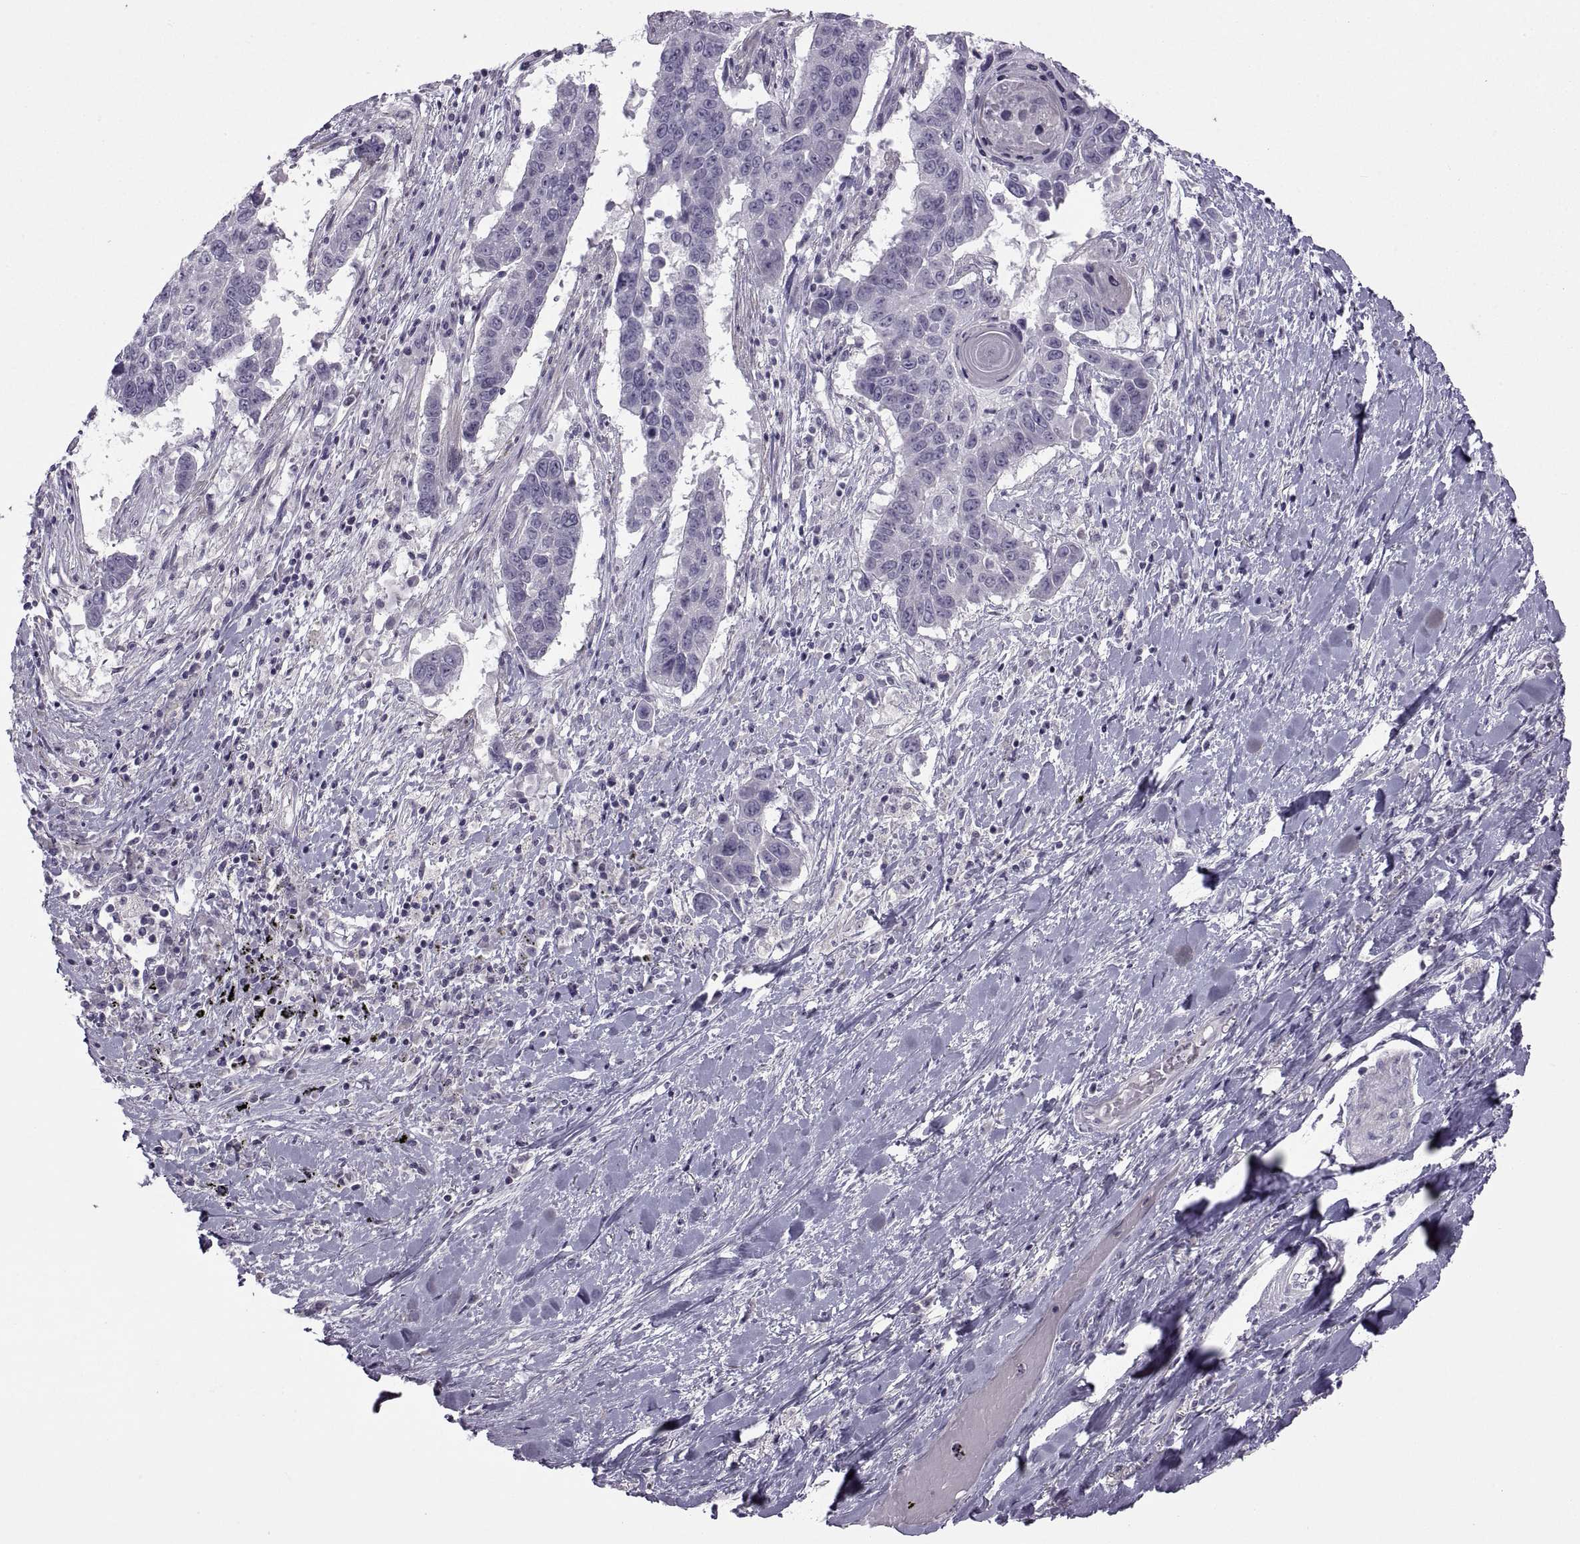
{"staining": {"intensity": "negative", "quantity": "none", "location": "none"}, "tissue": "lung cancer", "cell_type": "Tumor cells", "image_type": "cancer", "snomed": [{"axis": "morphology", "description": "Squamous cell carcinoma, NOS"}, {"axis": "topography", "description": "Lung"}], "caption": "A high-resolution micrograph shows IHC staining of squamous cell carcinoma (lung), which displays no significant expression in tumor cells. Nuclei are stained in blue.", "gene": "BSPH1", "patient": {"sex": "male", "age": 73}}